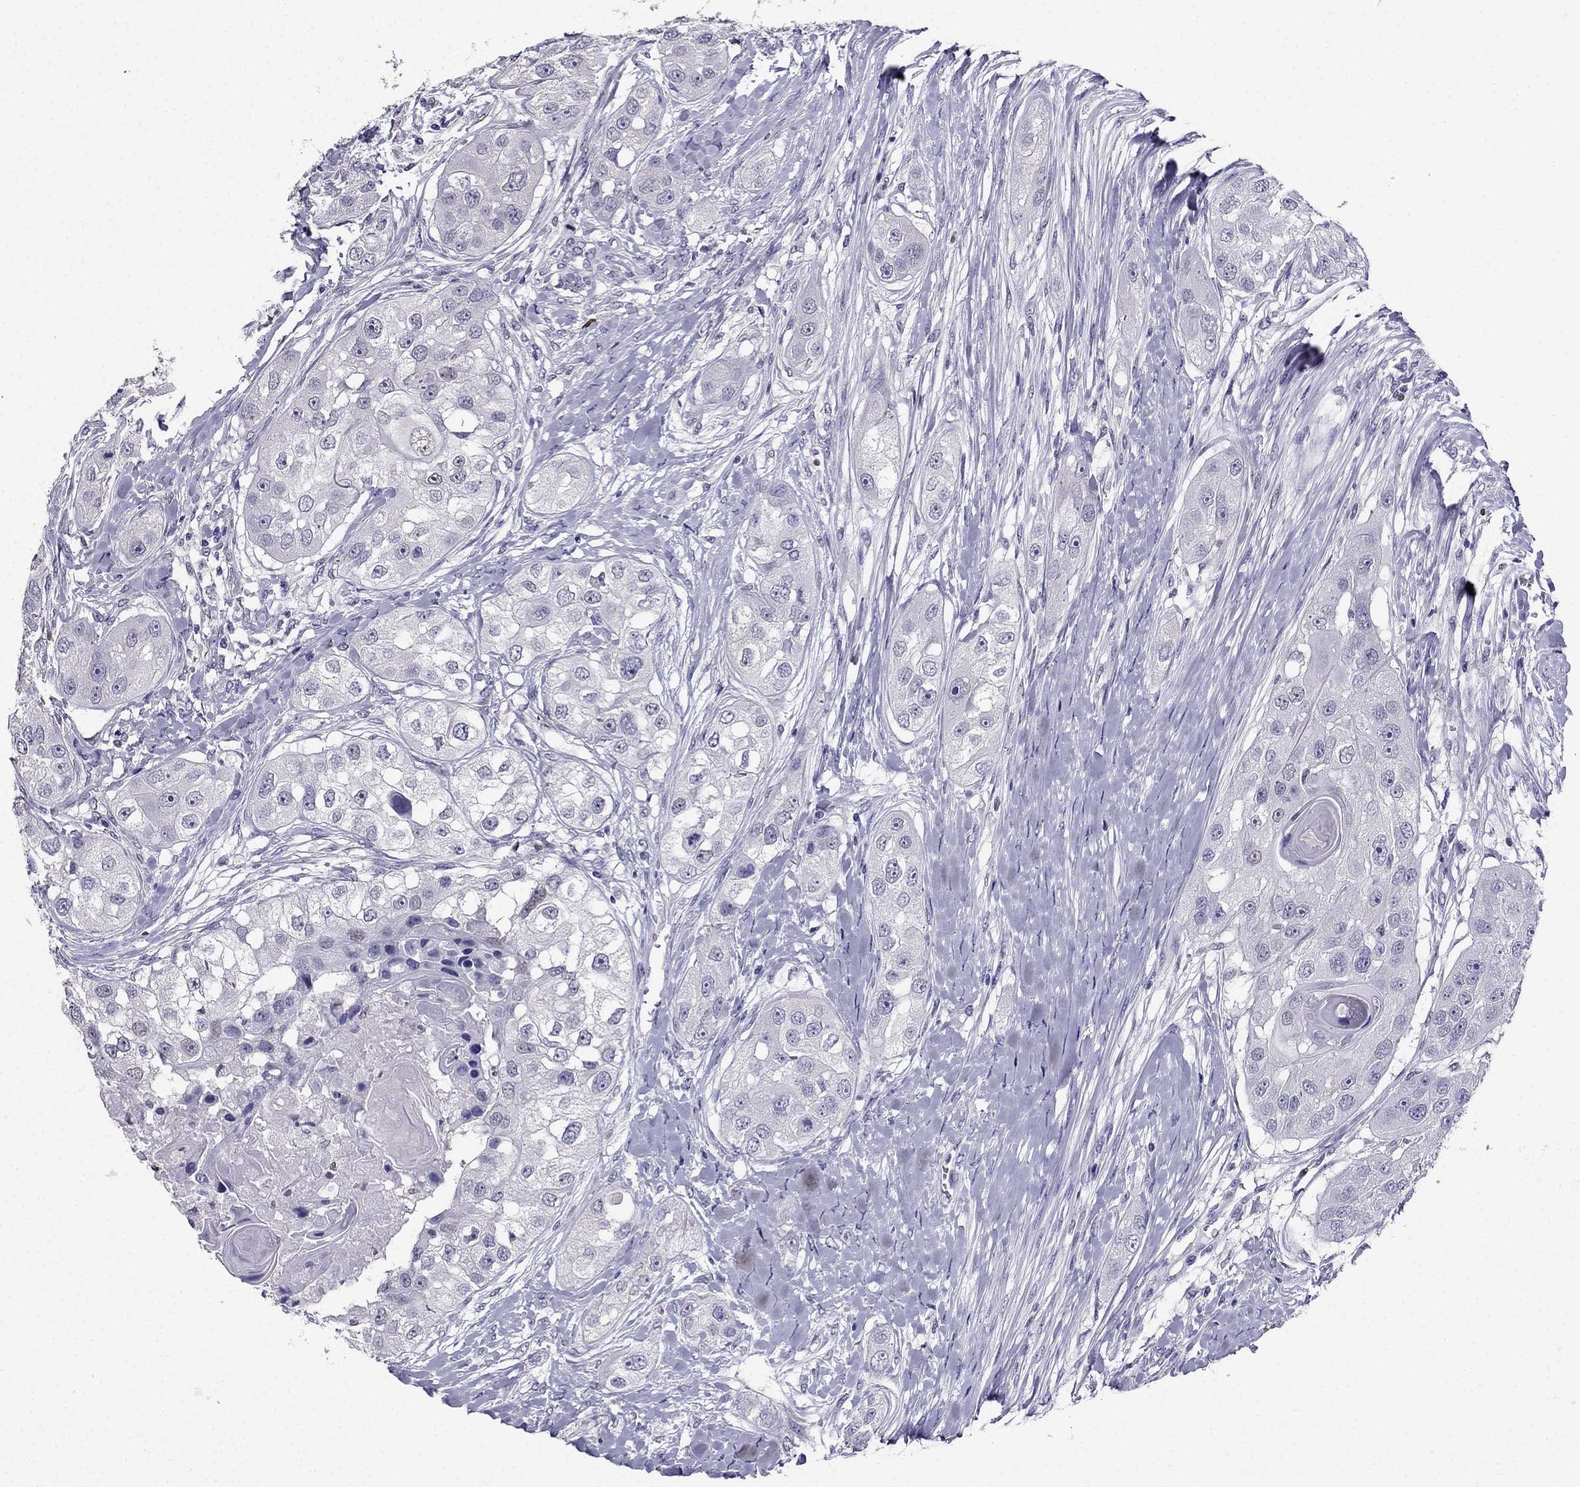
{"staining": {"intensity": "negative", "quantity": "none", "location": "none"}, "tissue": "head and neck cancer", "cell_type": "Tumor cells", "image_type": "cancer", "snomed": [{"axis": "morphology", "description": "Normal tissue, NOS"}, {"axis": "morphology", "description": "Squamous cell carcinoma, NOS"}, {"axis": "topography", "description": "Skeletal muscle"}, {"axis": "topography", "description": "Head-Neck"}], "caption": "Squamous cell carcinoma (head and neck) stained for a protein using IHC shows no staining tumor cells.", "gene": "ARID3A", "patient": {"sex": "male", "age": 51}}